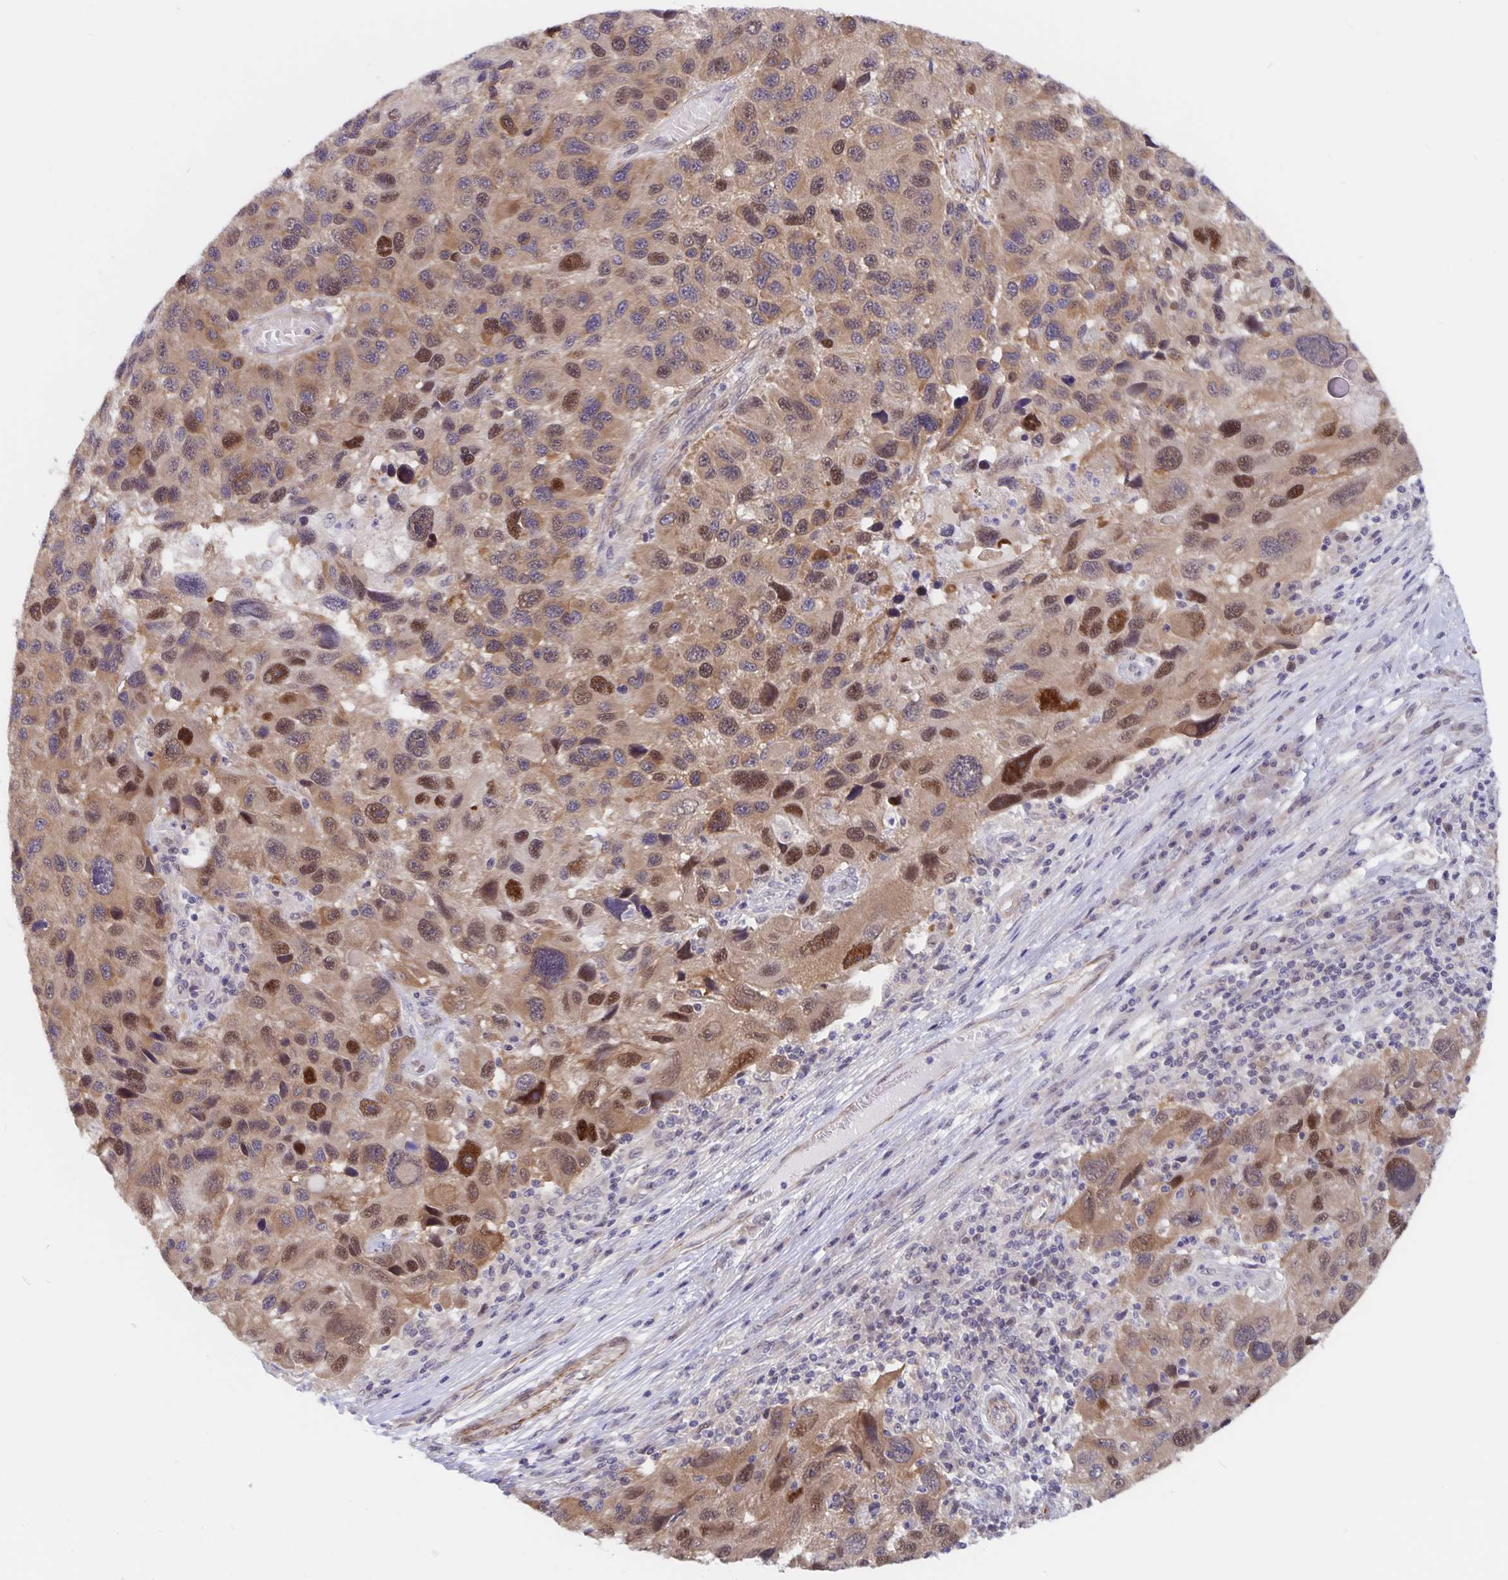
{"staining": {"intensity": "moderate", "quantity": ">75%", "location": "nuclear"}, "tissue": "melanoma", "cell_type": "Tumor cells", "image_type": "cancer", "snomed": [{"axis": "morphology", "description": "Malignant melanoma, NOS"}, {"axis": "topography", "description": "Skin"}], "caption": "Malignant melanoma stained with a protein marker demonstrates moderate staining in tumor cells.", "gene": "BAG6", "patient": {"sex": "male", "age": 53}}